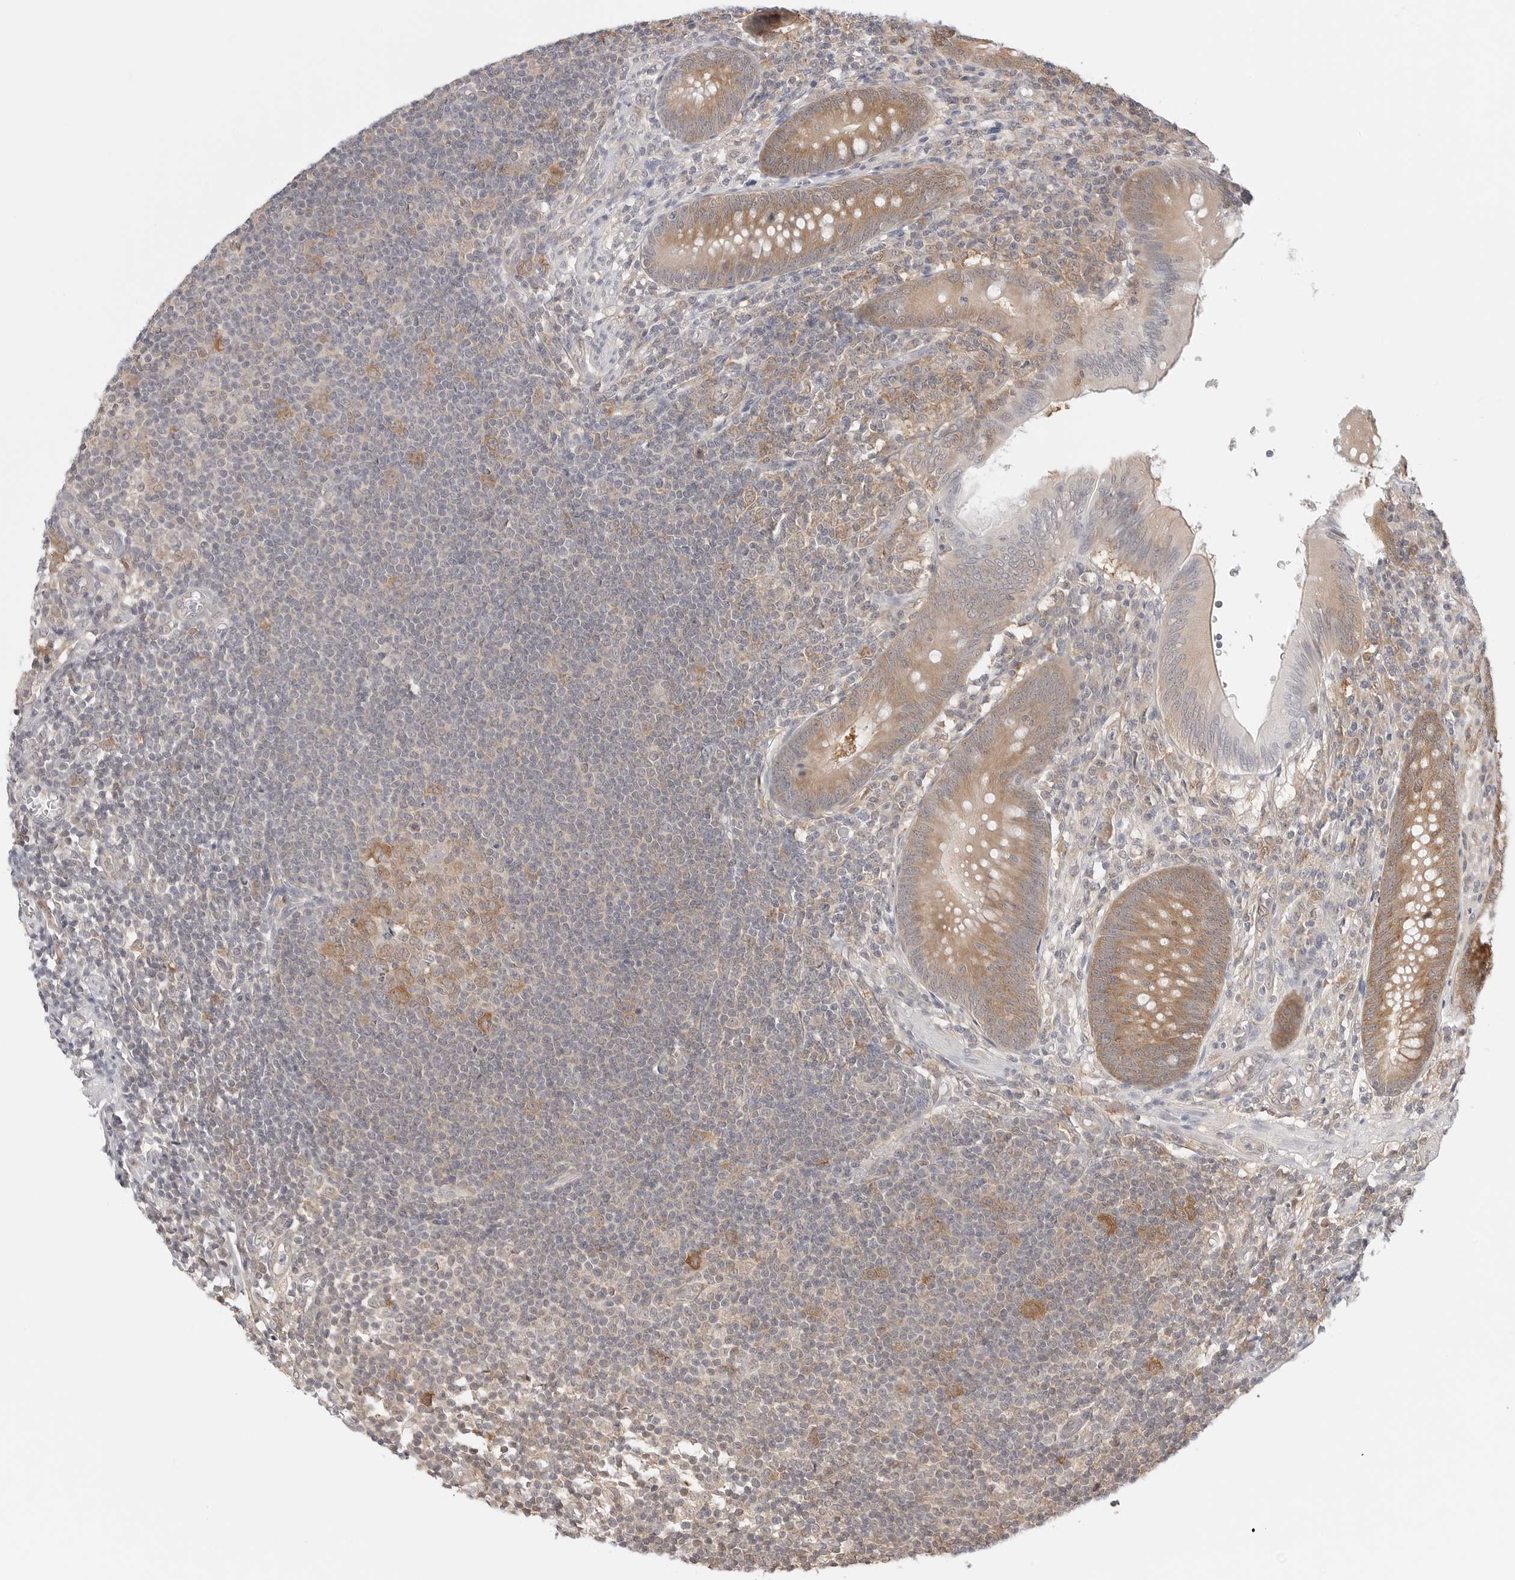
{"staining": {"intensity": "moderate", "quantity": ">75%", "location": "cytoplasmic/membranous"}, "tissue": "appendix", "cell_type": "Glandular cells", "image_type": "normal", "snomed": [{"axis": "morphology", "description": "Normal tissue, NOS"}, {"axis": "morphology", "description": "Inflammation, NOS"}, {"axis": "topography", "description": "Appendix"}], "caption": "A medium amount of moderate cytoplasmic/membranous staining is identified in about >75% of glandular cells in unremarkable appendix.", "gene": "NUDC", "patient": {"sex": "male", "age": 46}}